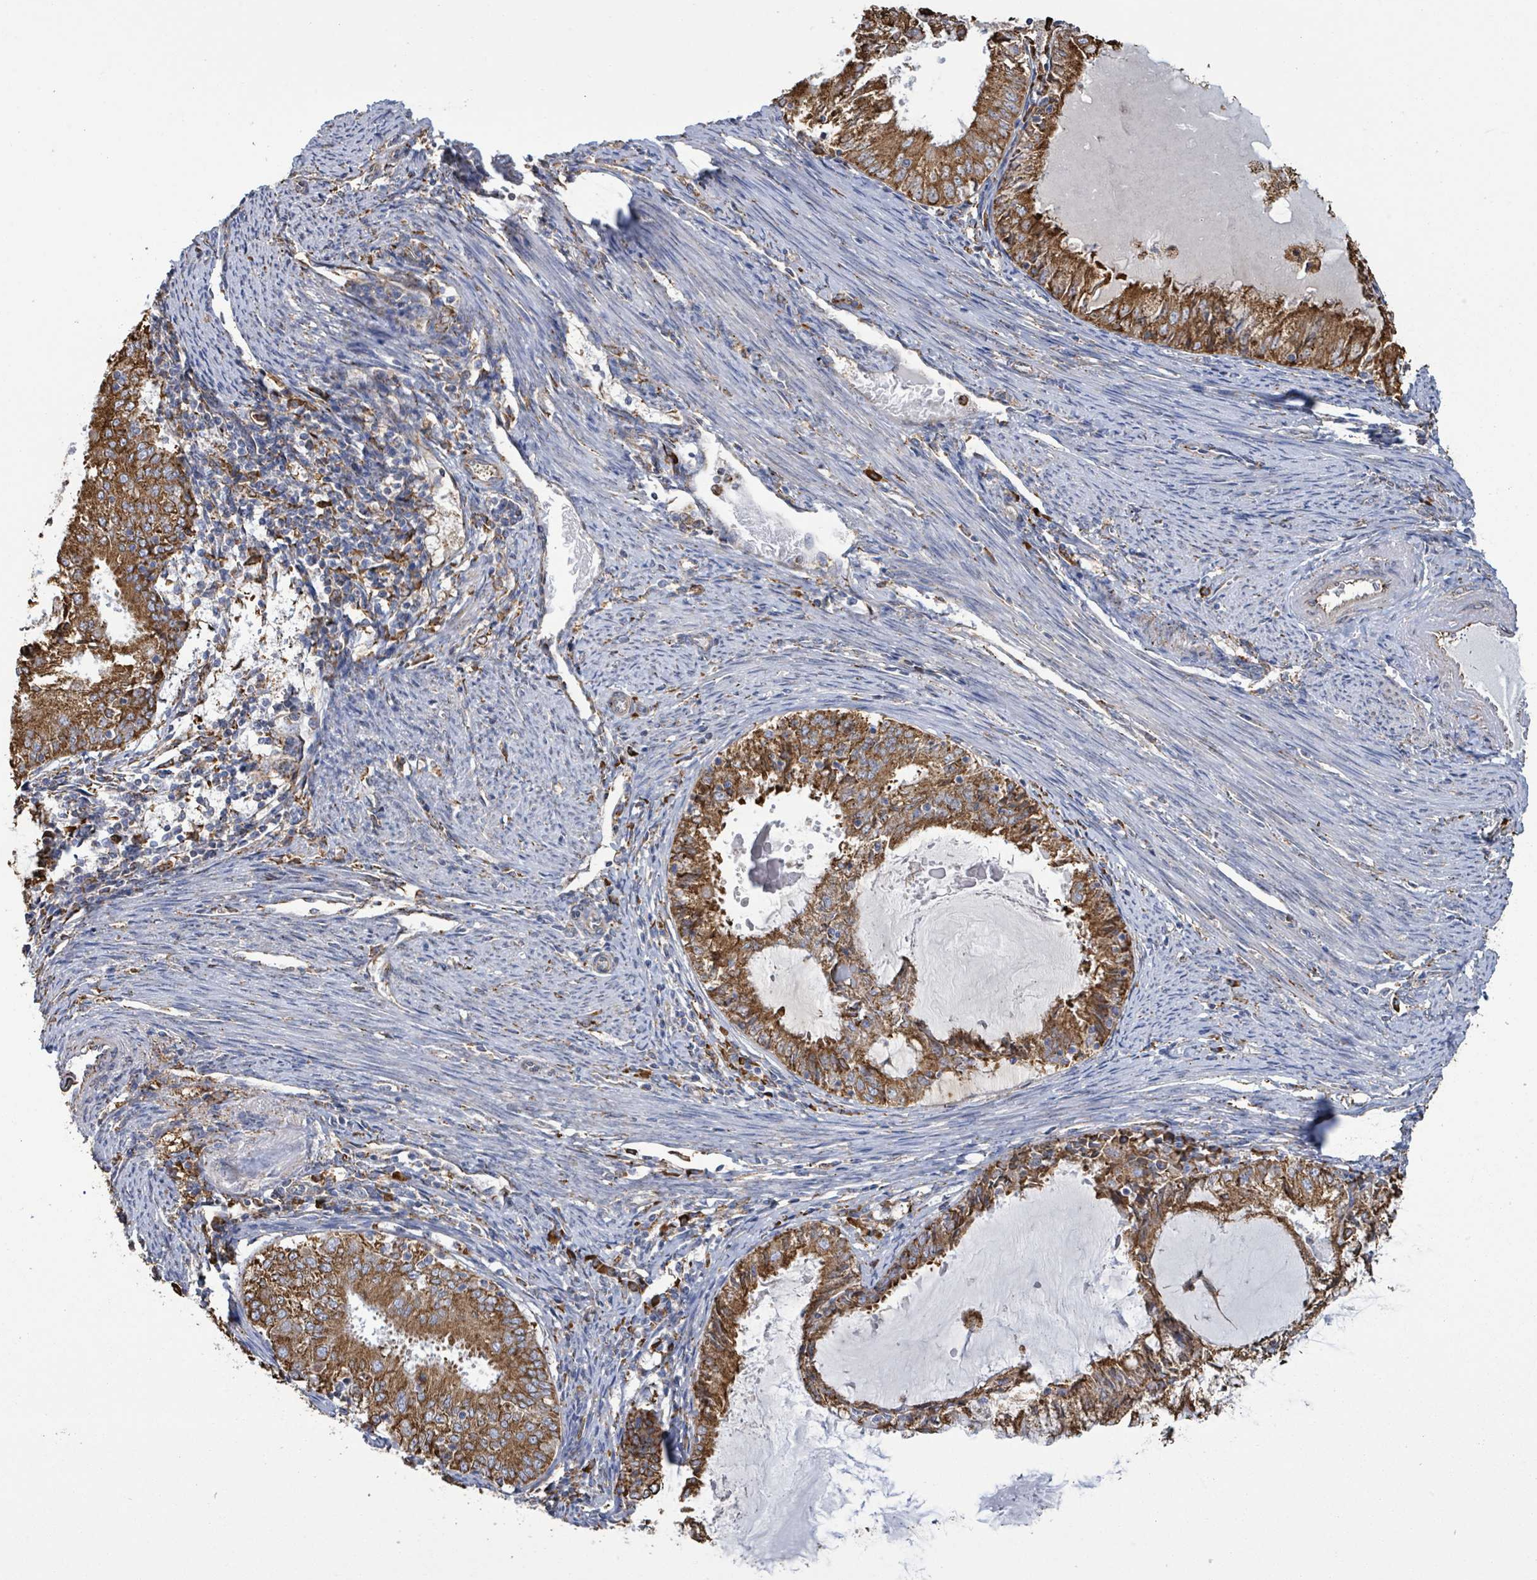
{"staining": {"intensity": "strong", "quantity": ">75%", "location": "cytoplasmic/membranous"}, "tissue": "endometrial cancer", "cell_type": "Tumor cells", "image_type": "cancer", "snomed": [{"axis": "morphology", "description": "Adenocarcinoma, NOS"}, {"axis": "topography", "description": "Endometrium"}], "caption": "A high-resolution micrograph shows immunohistochemistry staining of endometrial adenocarcinoma, which displays strong cytoplasmic/membranous staining in approximately >75% of tumor cells. Nuclei are stained in blue.", "gene": "RFPL4A", "patient": {"sex": "female", "age": 57}}